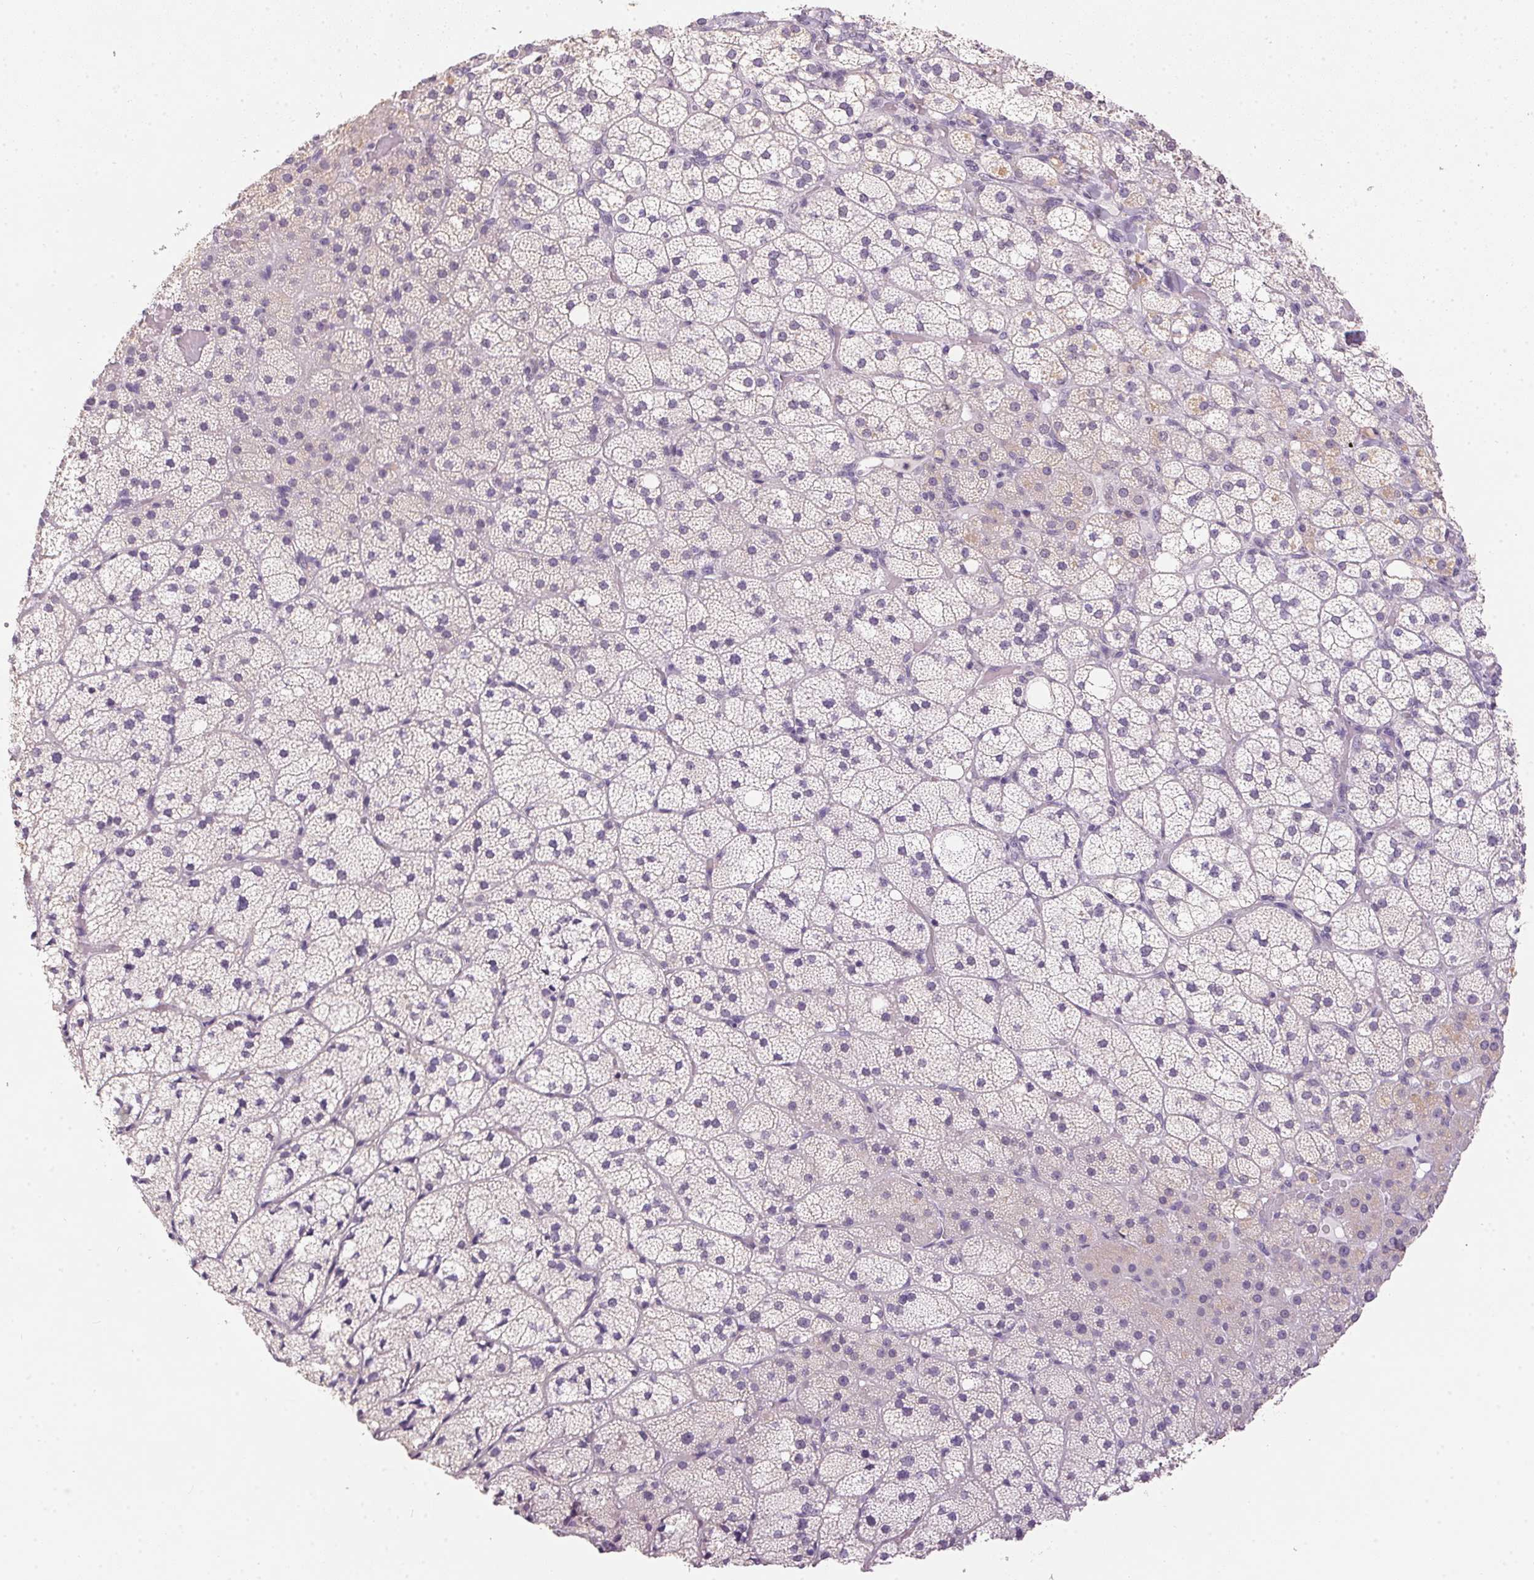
{"staining": {"intensity": "negative", "quantity": "none", "location": "none"}, "tissue": "adrenal gland", "cell_type": "Glandular cells", "image_type": "normal", "snomed": [{"axis": "morphology", "description": "Normal tissue, NOS"}, {"axis": "topography", "description": "Adrenal gland"}], "caption": "This is an immunohistochemistry (IHC) micrograph of unremarkable adrenal gland. There is no positivity in glandular cells.", "gene": "SPACA9", "patient": {"sex": "male", "age": 53}}